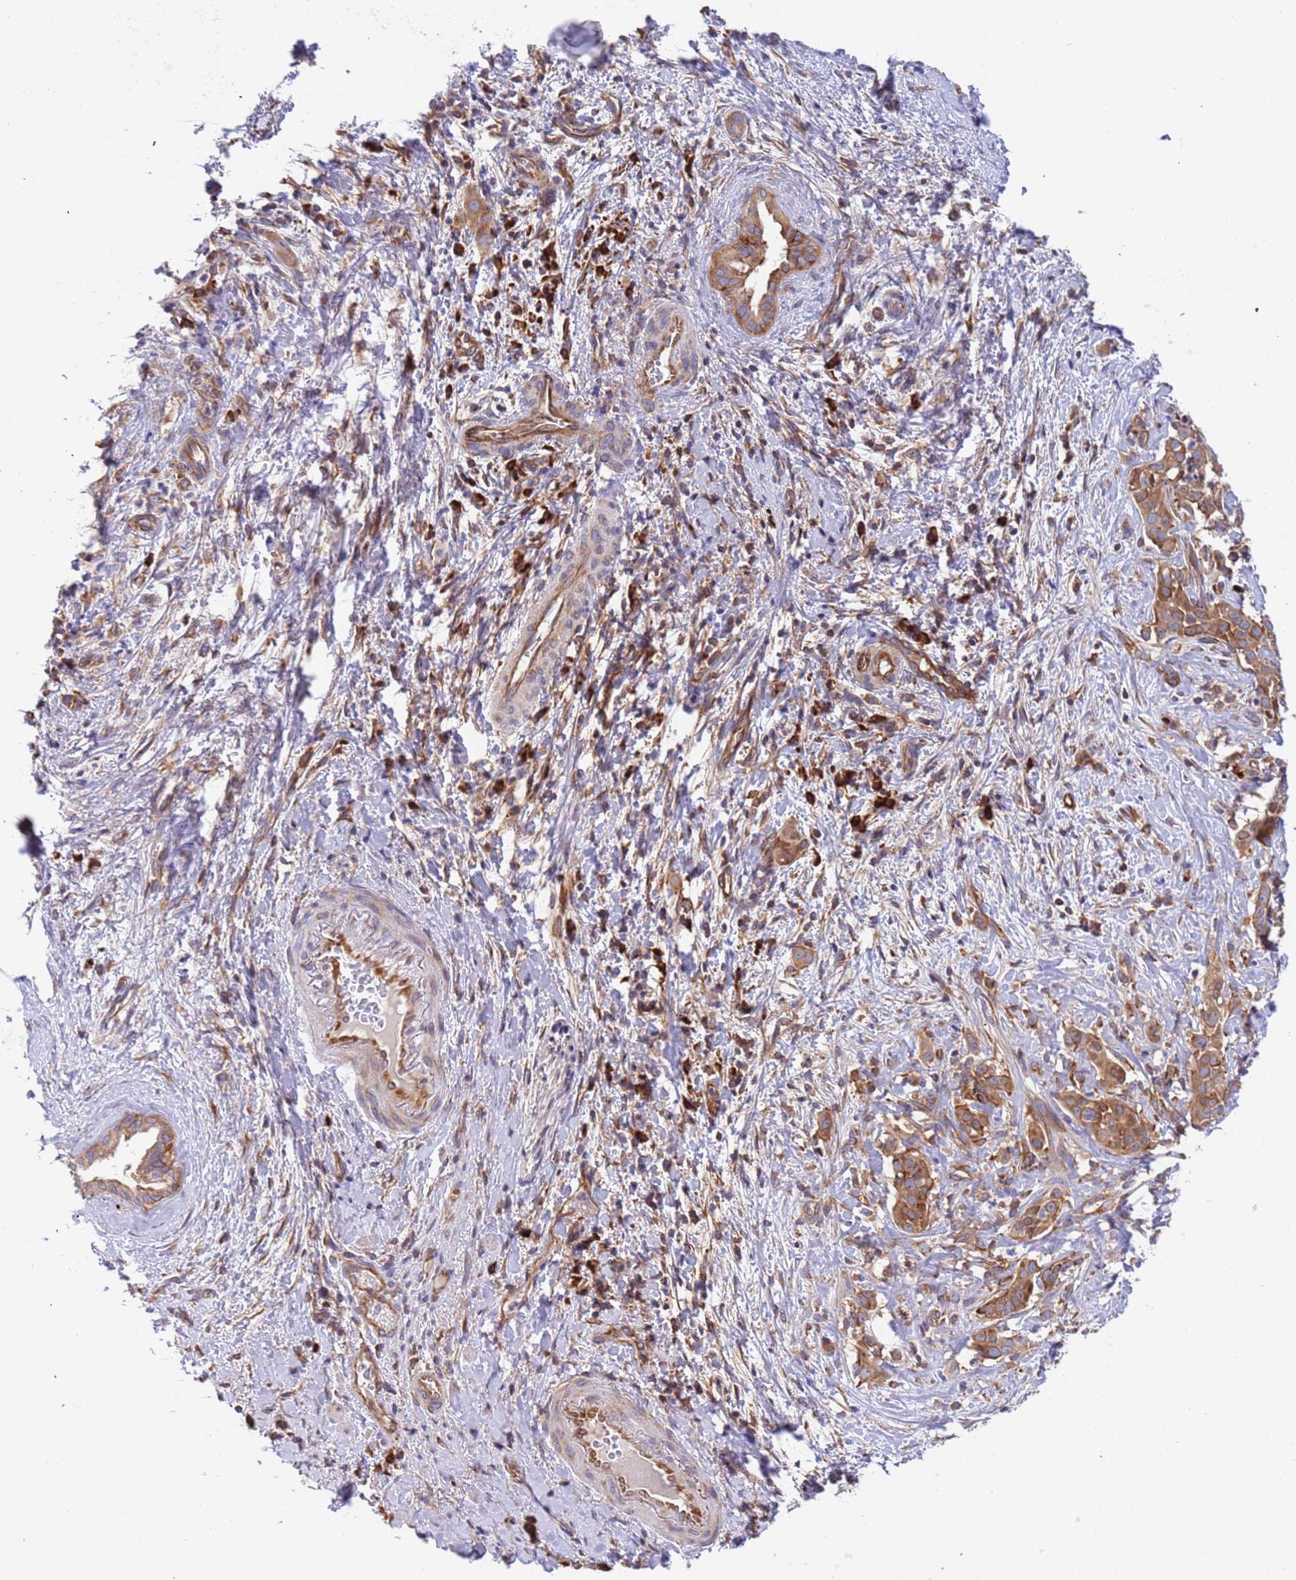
{"staining": {"intensity": "moderate", "quantity": ">75%", "location": "cytoplasmic/membranous"}, "tissue": "liver cancer", "cell_type": "Tumor cells", "image_type": "cancer", "snomed": [{"axis": "morphology", "description": "Cholangiocarcinoma"}, {"axis": "topography", "description": "Liver"}], "caption": "Cholangiocarcinoma (liver) stained for a protein reveals moderate cytoplasmic/membranous positivity in tumor cells. (brown staining indicates protein expression, while blue staining denotes nuclei).", "gene": "RPL36", "patient": {"sex": "male", "age": 67}}